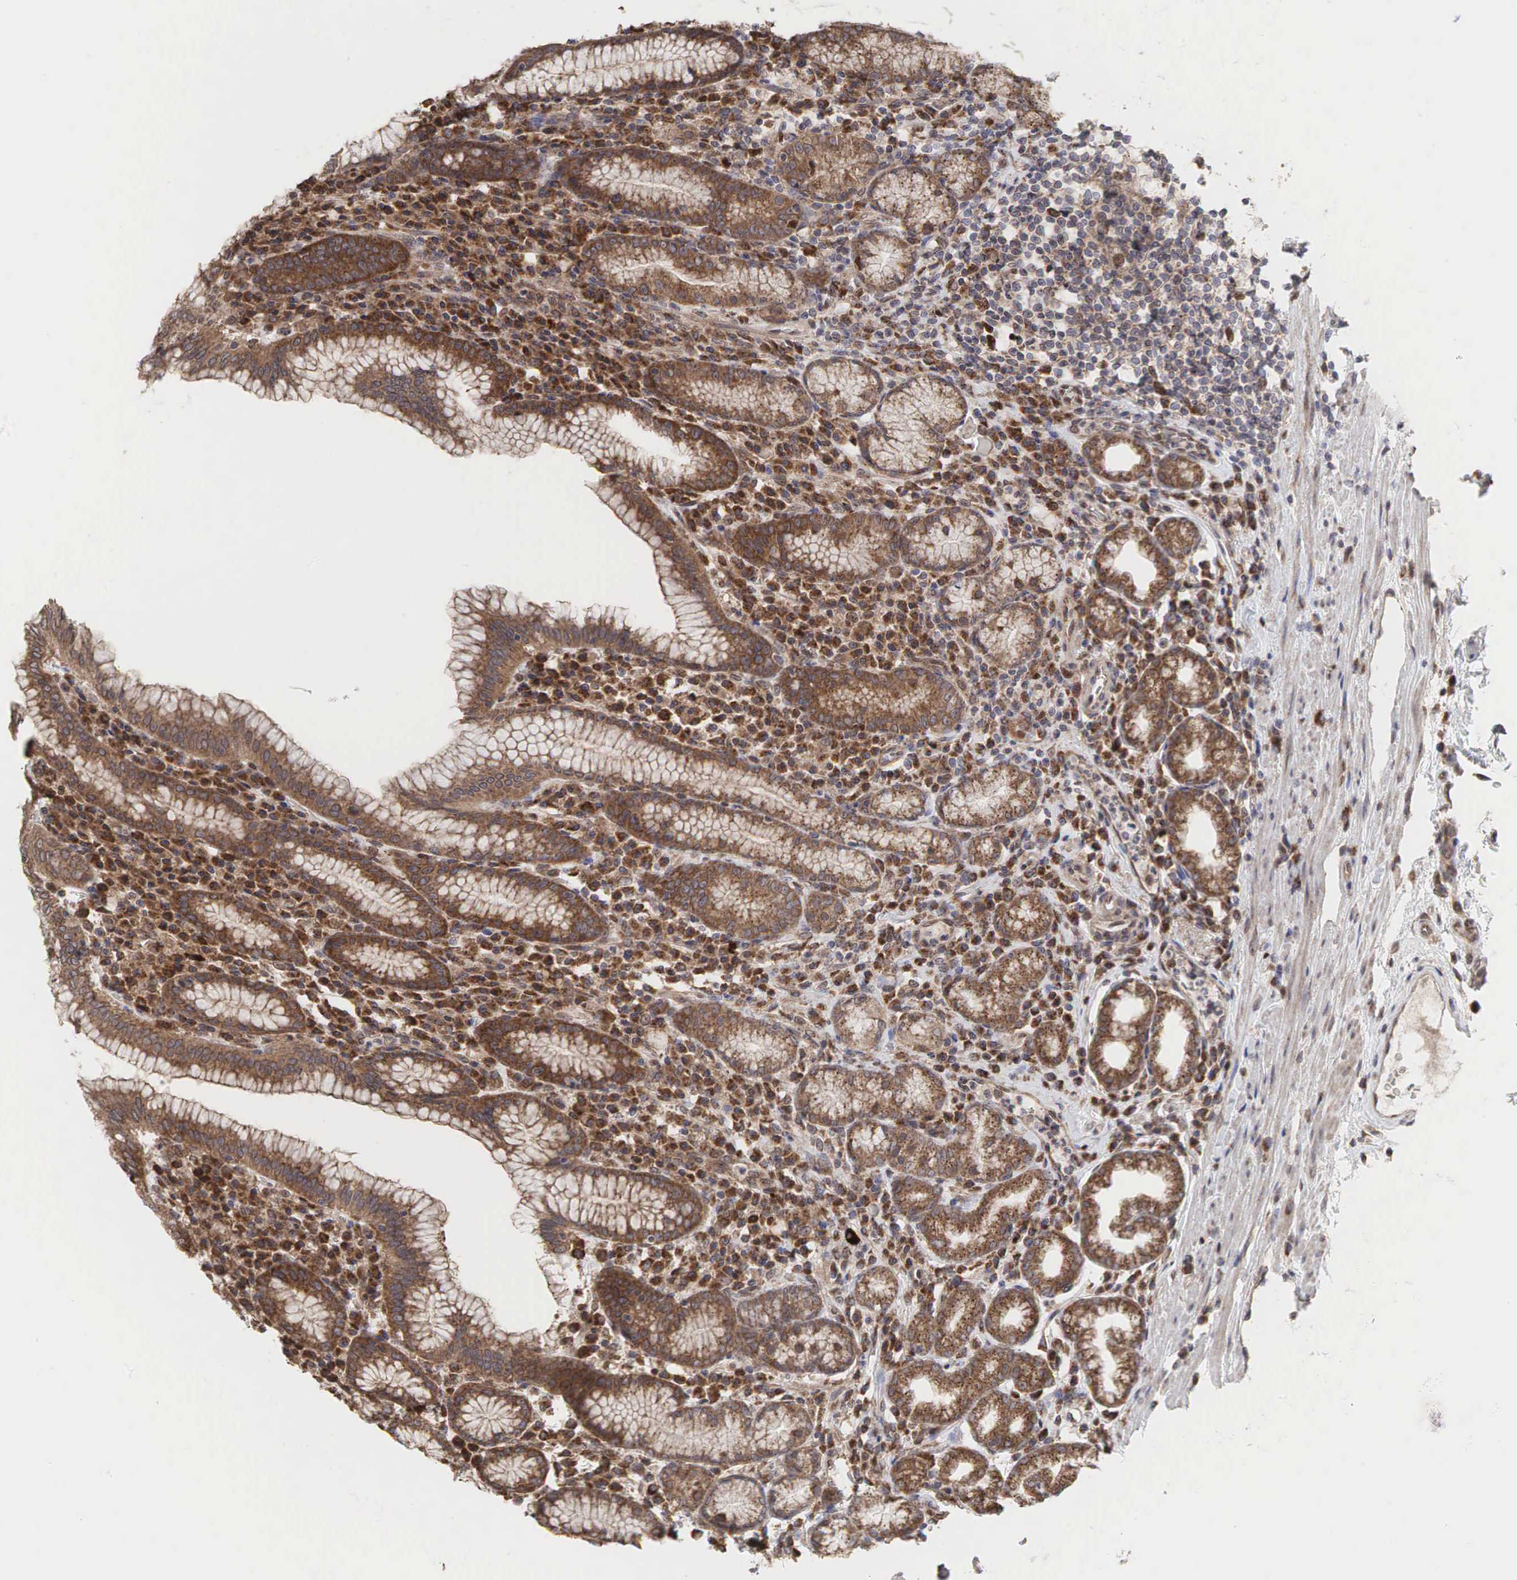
{"staining": {"intensity": "strong", "quantity": ">75%", "location": "cytoplasmic/membranous"}, "tissue": "stomach", "cell_type": "Glandular cells", "image_type": "normal", "snomed": [{"axis": "morphology", "description": "Normal tissue, NOS"}, {"axis": "topography", "description": "Stomach, lower"}], "caption": "Approximately >75% of glandular cells in unremarkable human stomach reveal strong cytoplasmic/membranous protein positivity as visualized by brown immunohistochemical staining.", "gene": "PABPC5", "patient": {"sex": "male", "age": 58}}